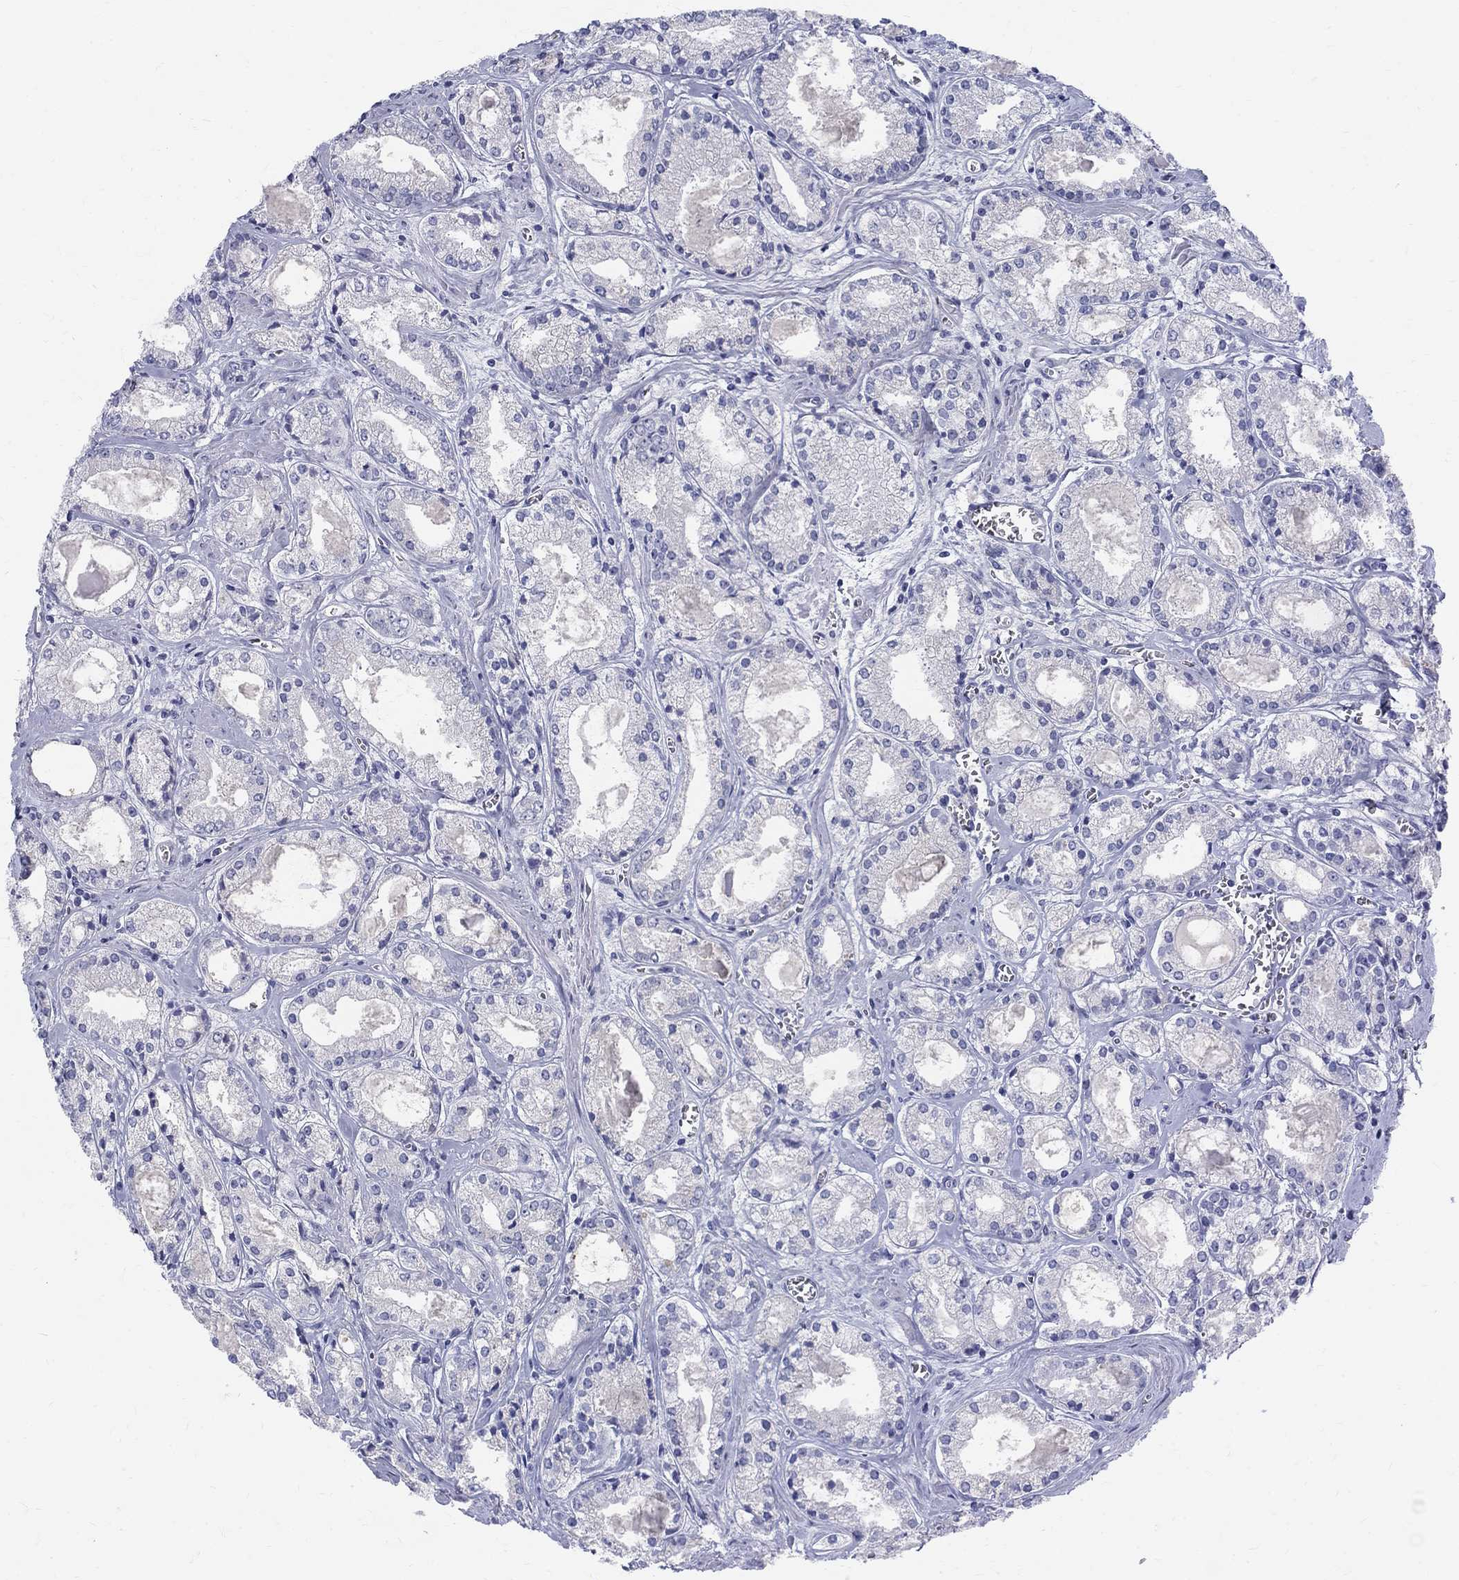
{"staining": {"intensity": "negative", "quantity": "none", "location": "none"}, "tissue": "prostate cancer", "cell_type": "Tumor cells", "image_type": "cancer", "snomed": [{"axis": "morphology", "description": "Adenocarcinoma, NOS"}, {"axis": "topography", "description": "Prostate"}], "caption": "Tumor cells show no significant expression in adenocarcinoma (prostate).", "gene": "MAGEB6", "patient": {"sex": "male", "age": 72}}